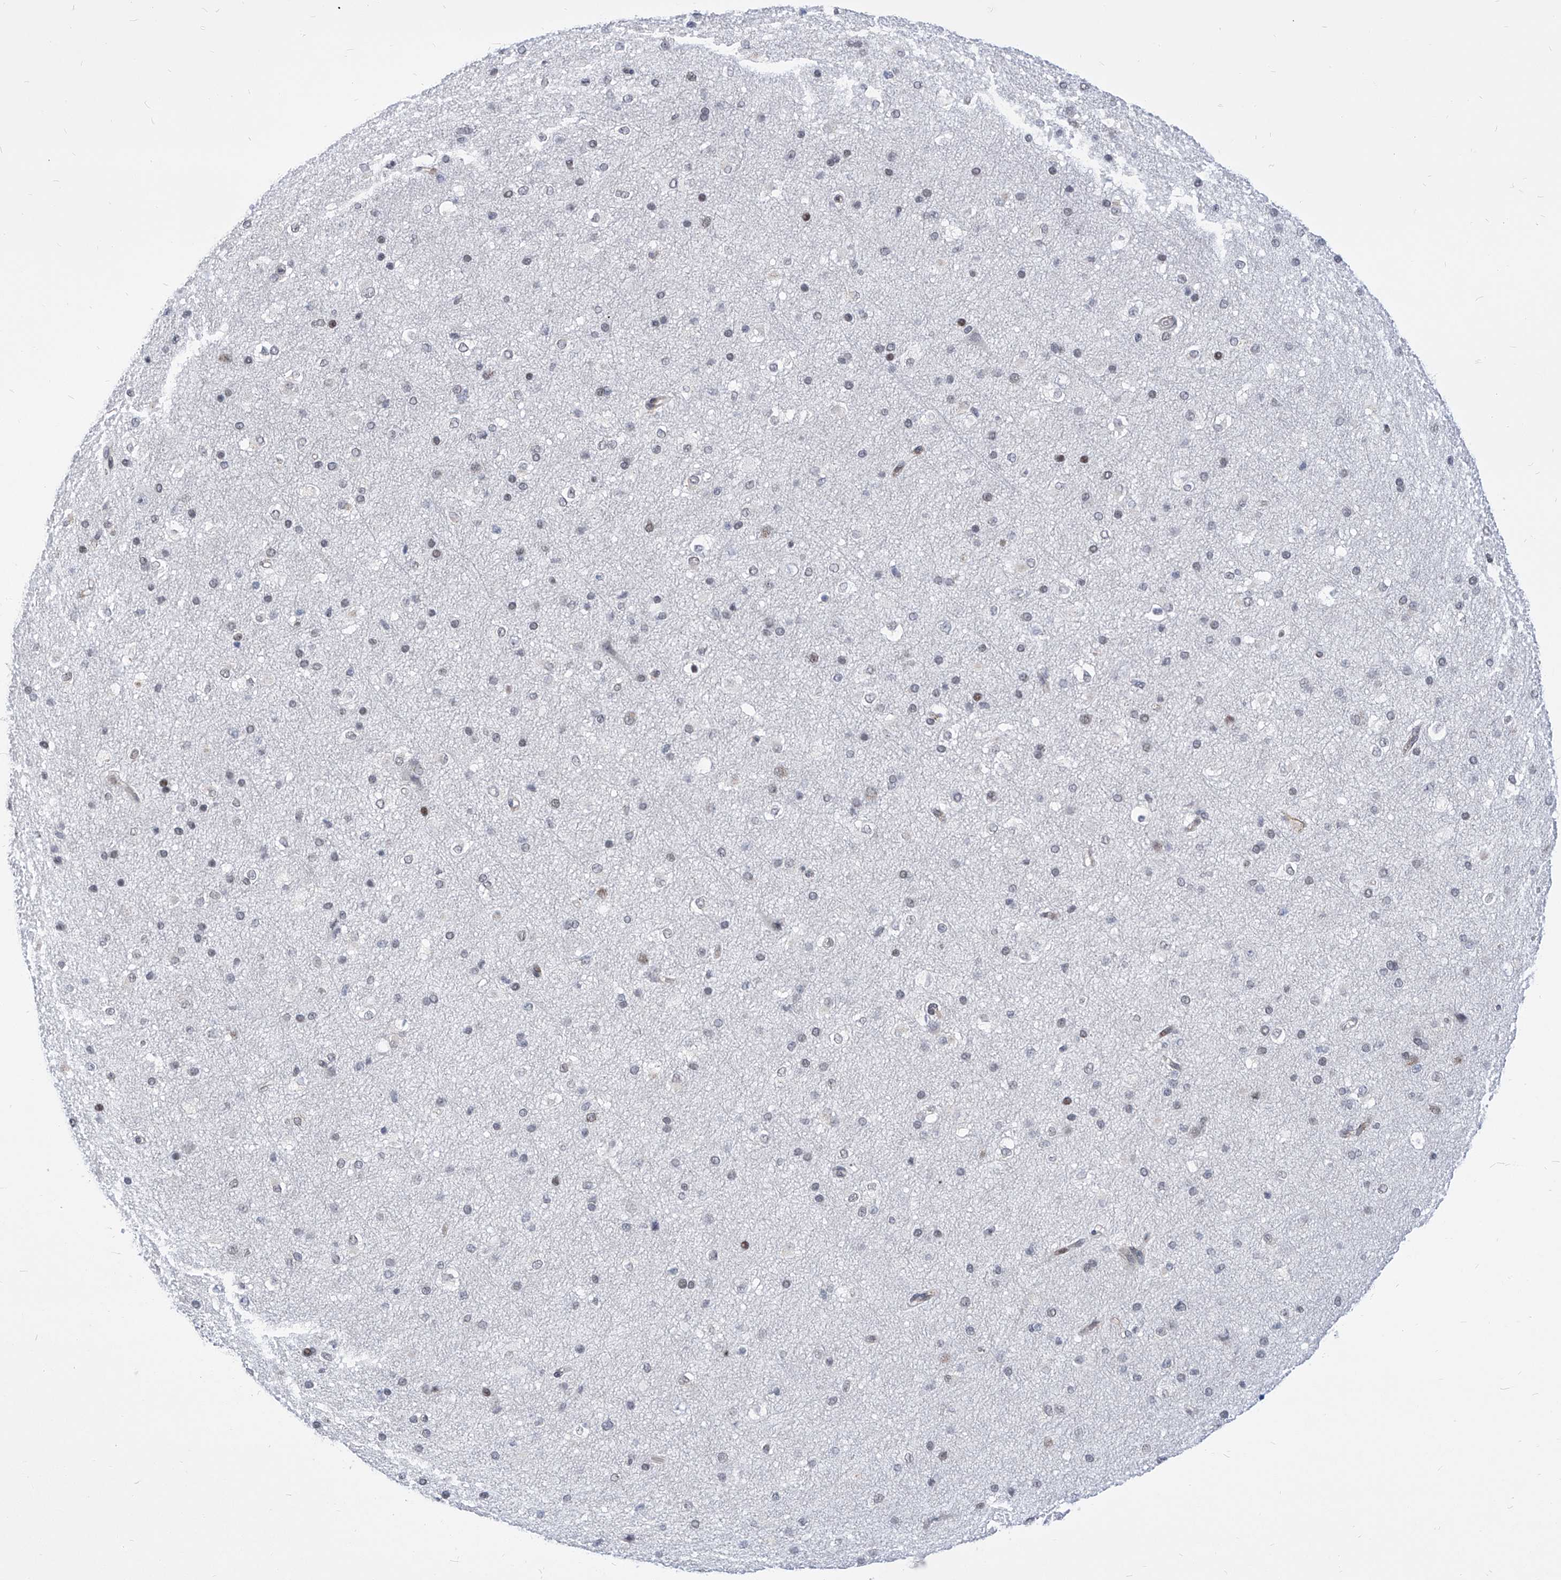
{"staining": {"intensity": "negative", "quantity": "none", "location": "none"}, "tissue": "cerebral cortex", "cell_type": "Endothelial cells", "image_type": "normal", "snomed": [{"axis": "morphology", "description": "Normal tissue, NOS"}, {"axis": "morphology", "description": "Developmental malformation"}, {"axis": "topography", "description": "Cerebral cortex"}], "caption": "DAB immunohistochemical staining of unremarkable human cerebral cortex shows no significant positivity in endothelial cells.", "gene": "CEP290", "patient": {"sex": "female", "age": 30}}